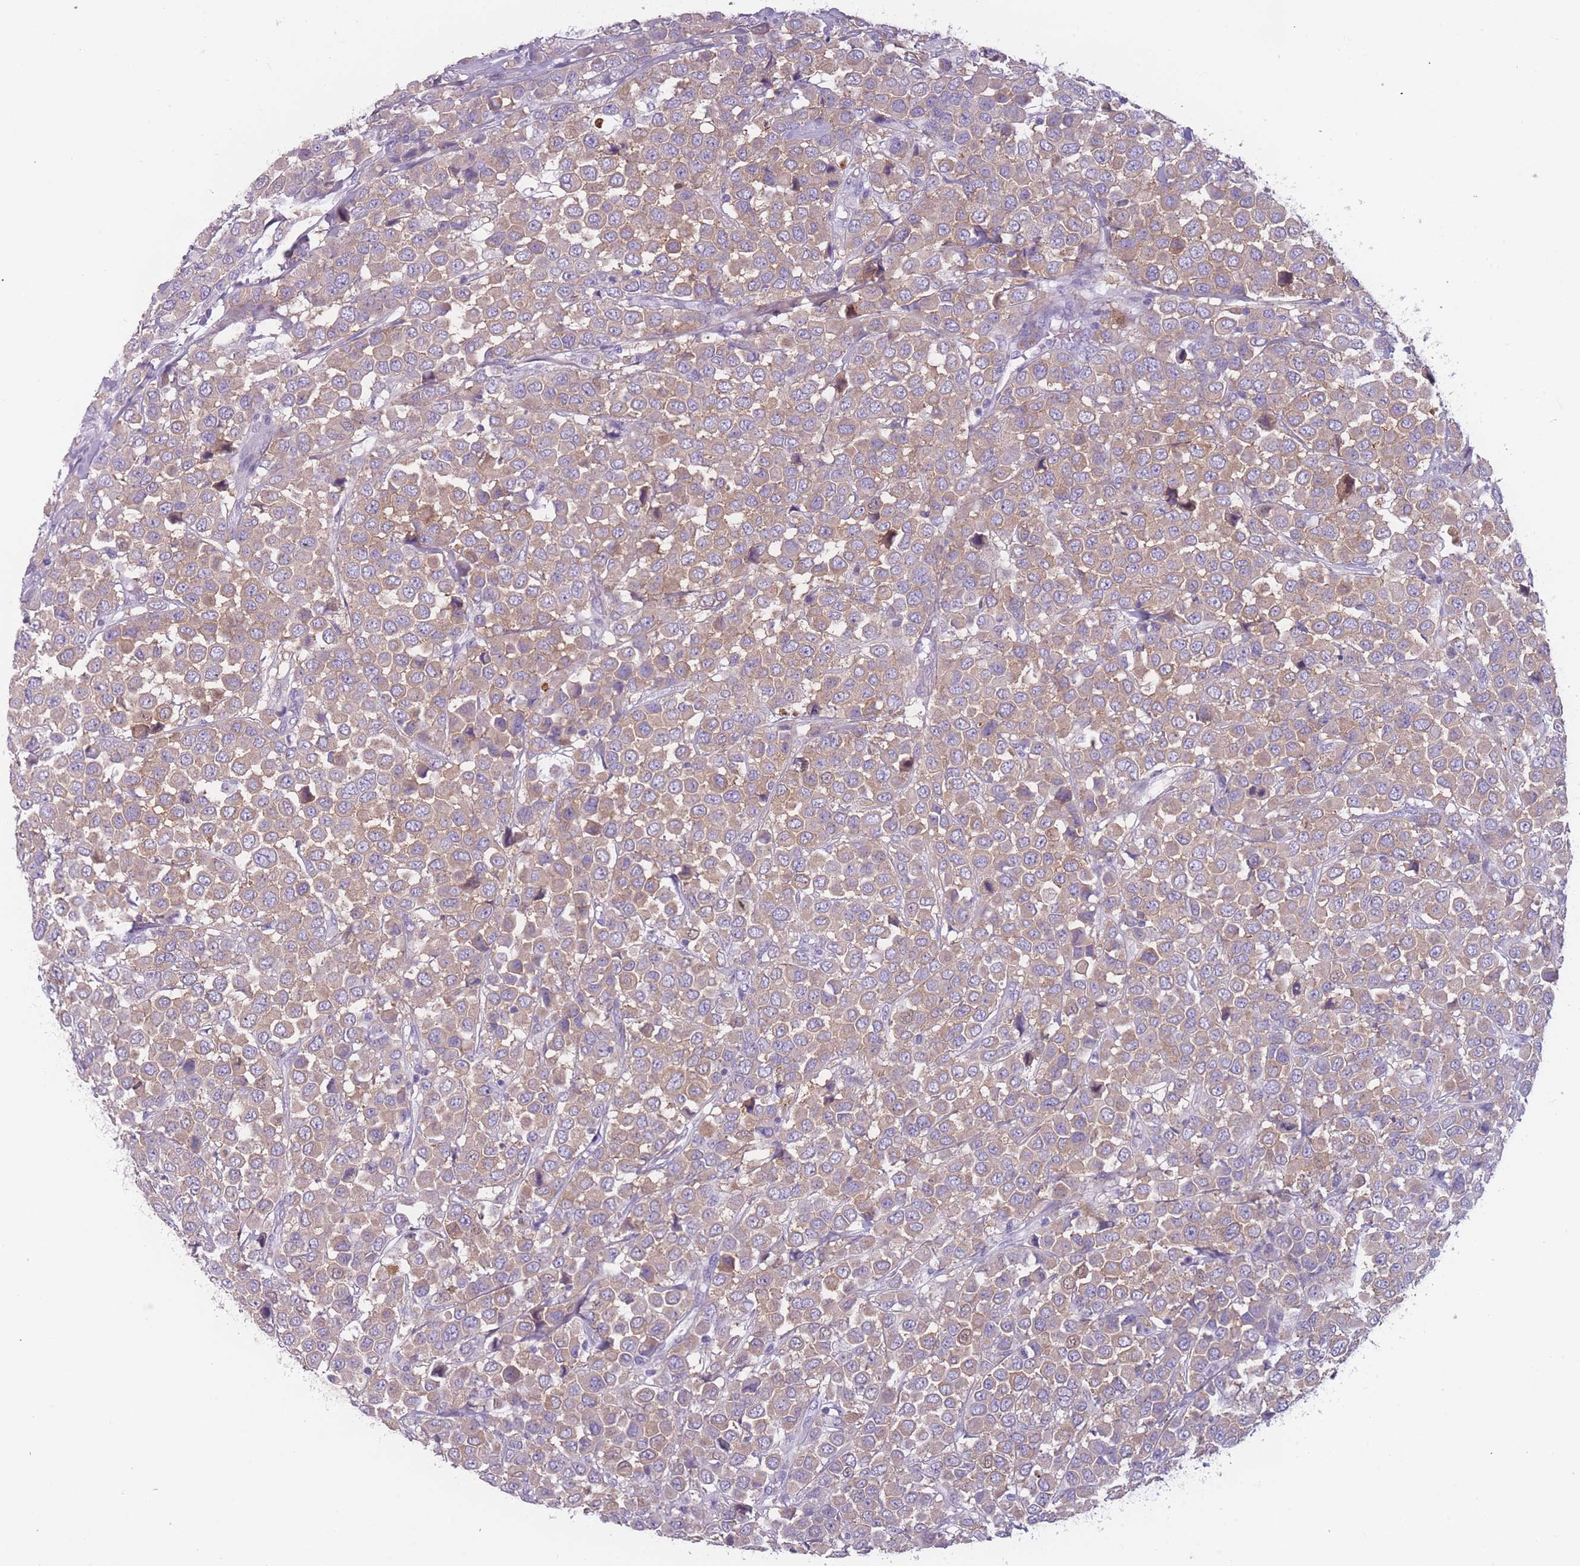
{"staining": {"intensity": "weak", "quantity": ">75%", "location": "cytoplasmic/membranous"}, "tissue": "breast cancer", "cell_type": "Tumor cells", "image_type": "cancer", "snomed": [{"axis": "morphology", "description": "Duct carcinoma"}, {"axis": "topography", "description": "Breast"}], "caption": "Weak cytoplasmic/membranous expression for a protein is seen in about >75% of tumor cells of breast intraductal carcinoma using immunohistochemistry.", "gene": "PPFIA3", "patient": {"sex": "female", "age": 61}}